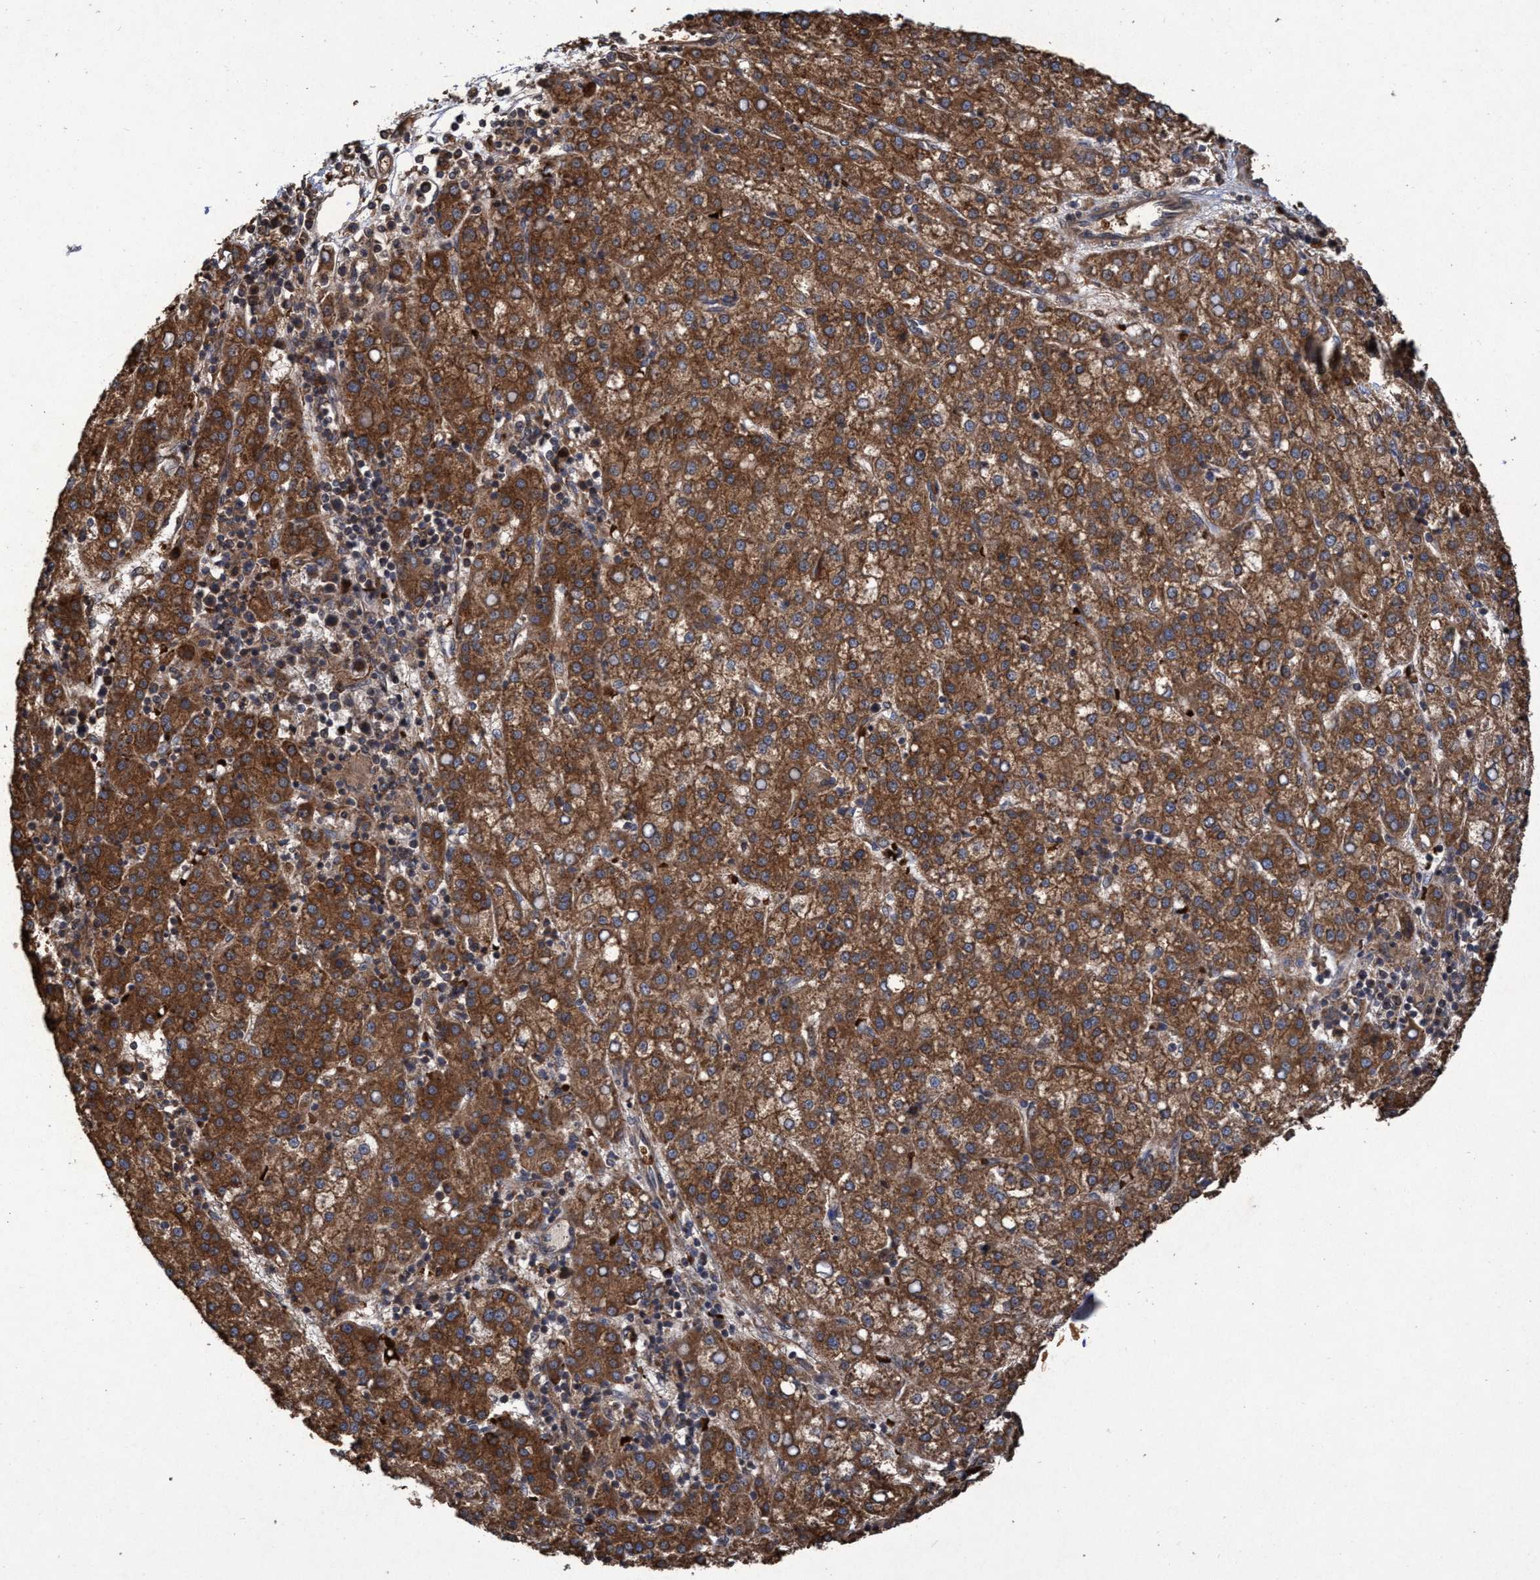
{"staining": {"intensity": "moderate", "quantity": ">75%", "location": "cytoplasmic/membranous"}, "tissue": "liver cancer", "cell_type": "Tumor cells", "image_type": "cancer", "snomed": [{"axis": "morphology", "description": "Carcinoma, Hepatocellular, NOS"}, {"axis": "topography", "description": "Liver"}], "caption": "This histopathology image shows hepatocellular carcinoma (liver) stained with IHC to label a protein in brown. The cytoplasmic/membranous of tumor cells show moderate positivity for the protein. Nuclei are counter-stained blue.", "gene": "CHMP6", "patient": {"sex": "female", "age": 58}}